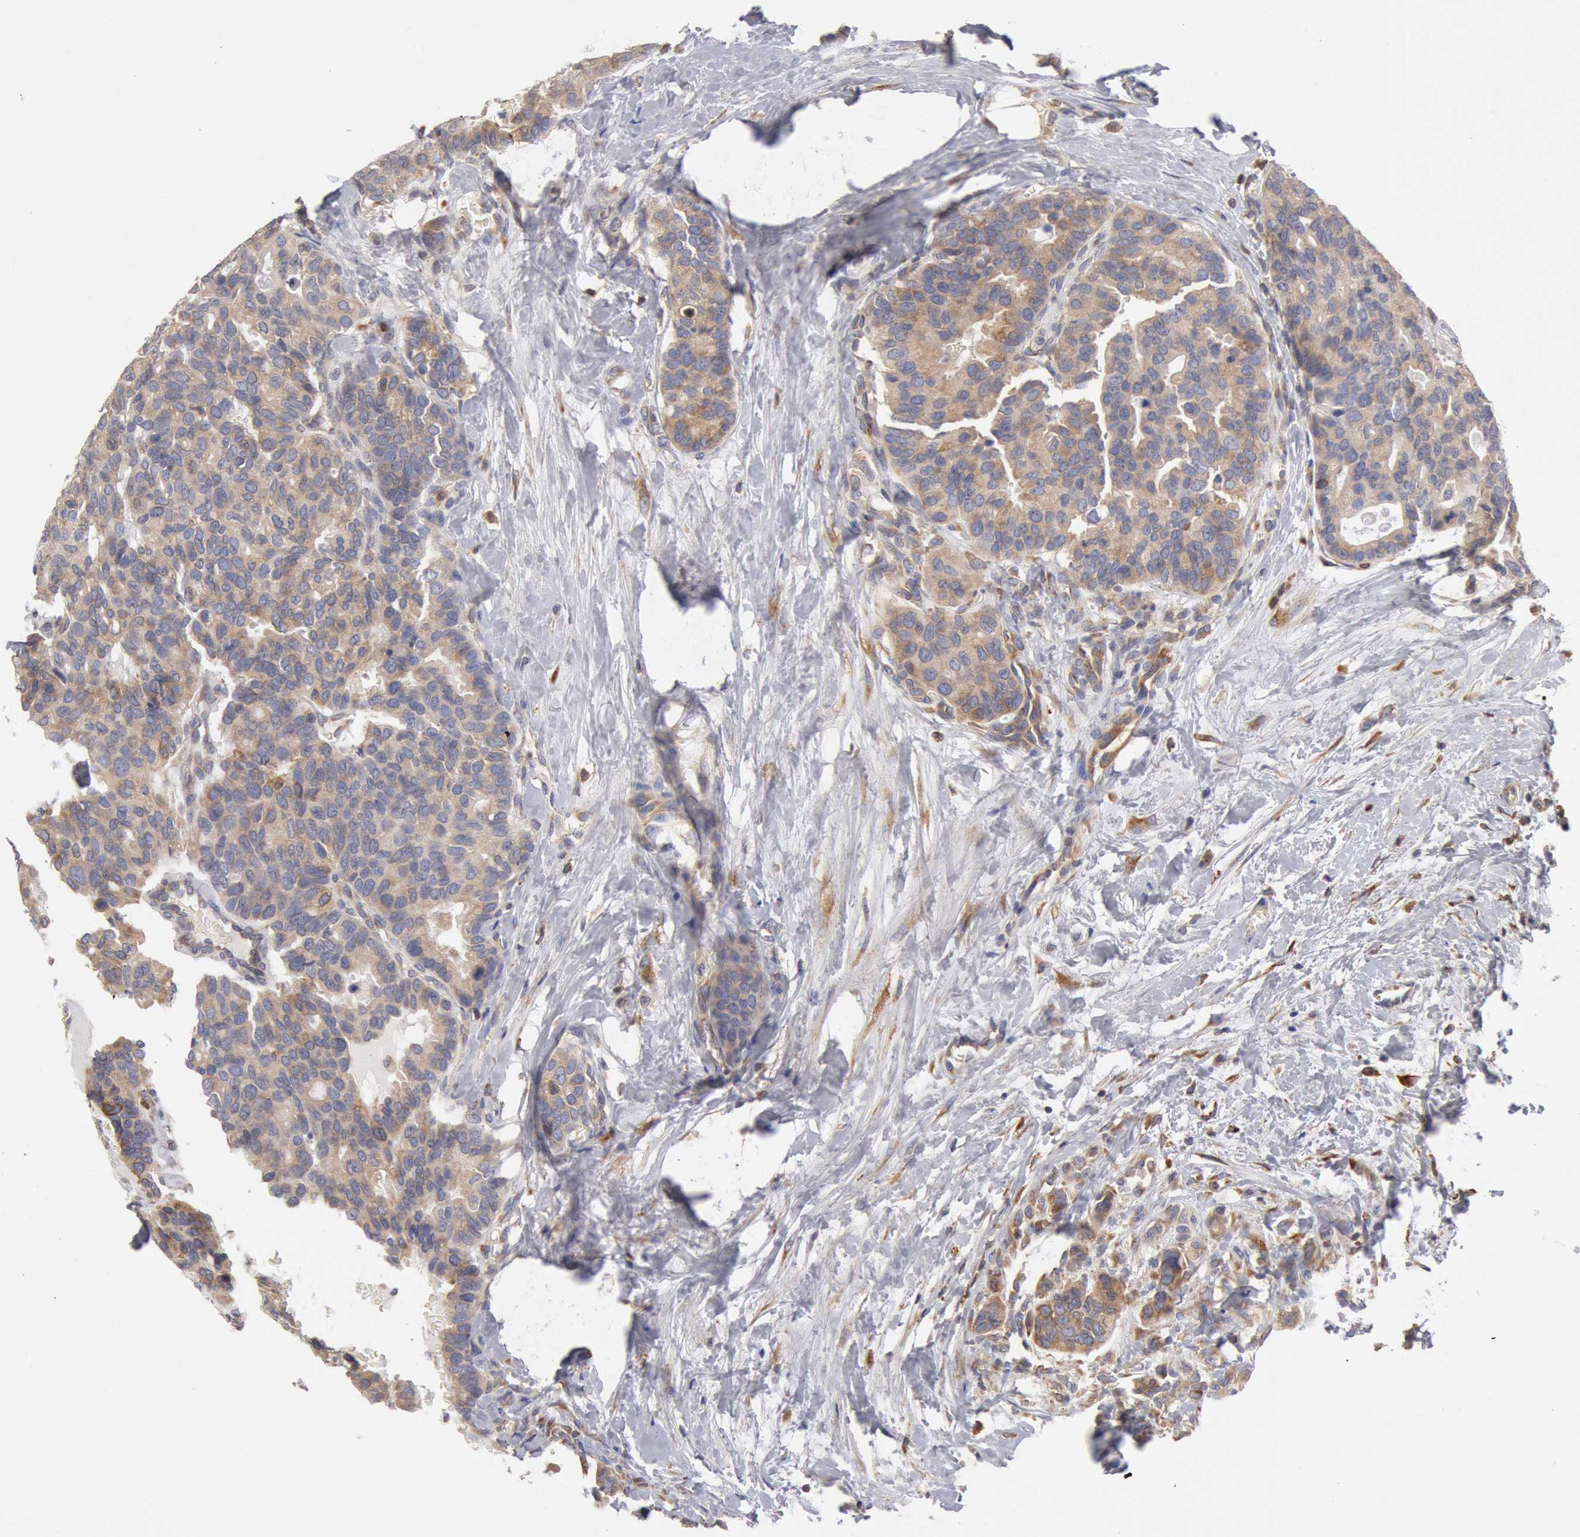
{"staining": {"intensity": "weak", "quantity": ">75%", "location": "cytoplasmic/membranous"}, "tissue": "breast cancer", "cell_type": "Tumor cells", "image_type": "cancer", "snomed": [{"axis": "morphology", "description": "Duct carcinoma"}, {"axis": "topography", "description": "Breast"}], "caption": "Protein expression analysis of breast cancer (intraductal carcinoma) exhibits weak cytoplasmic/membranous expression in about >75% of tumor cells.", "gene": "OSBPL8", "patient": {"sex": "female", "age": 69}}